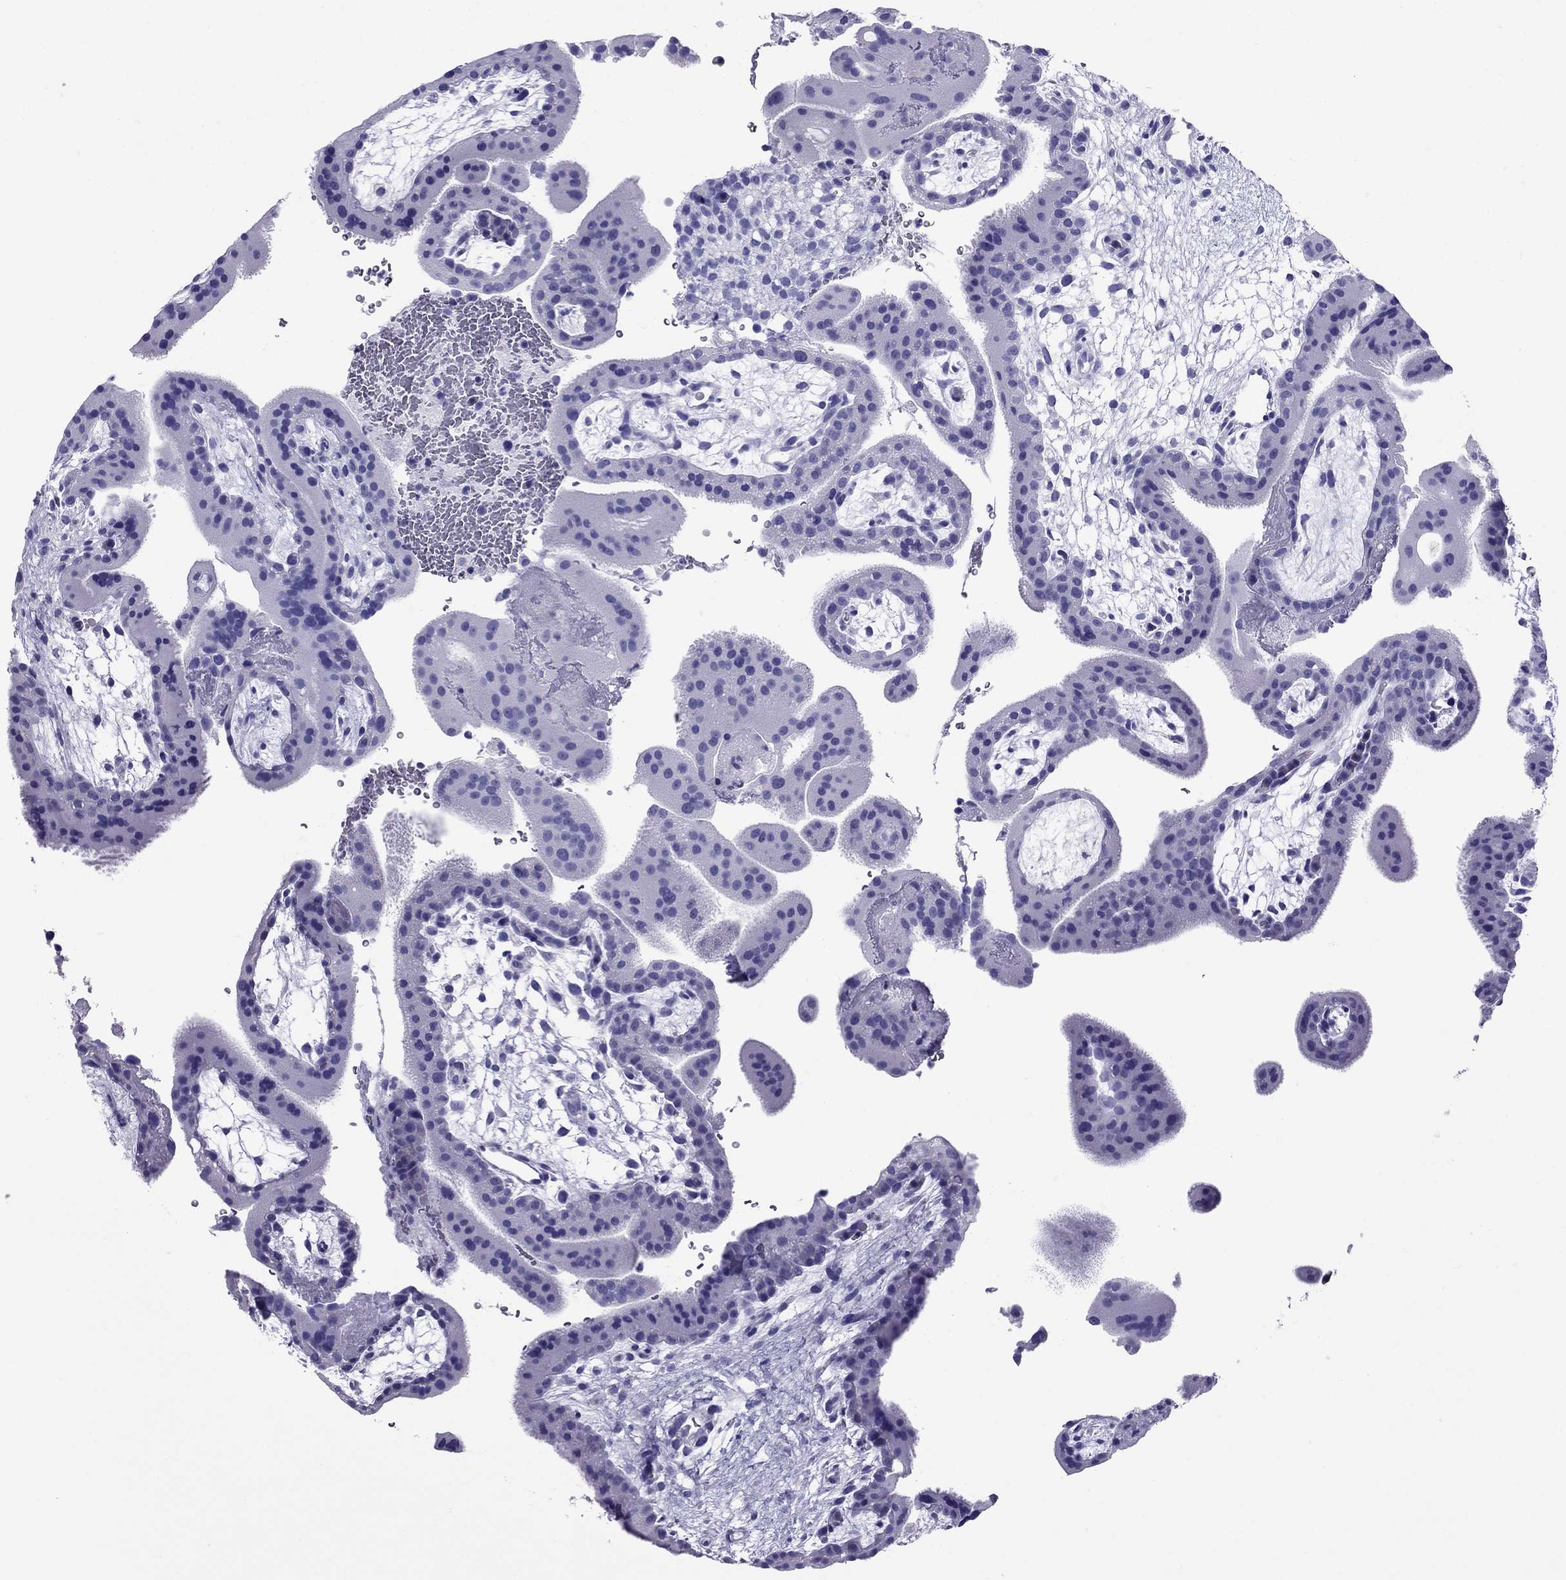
{"staining": {"intensity": "negative", "quantity": "none", "location": "none"}, "tissue": "placenta", "cell_type": "Decidual cells", "image_type": "normal", "snomed": [{"axis": "morphology", "description": "Normal tissue, NOS"}, {"axis": "topography", "description": "Placenta"}], "caption": "A histopathology image of placenta stained for a protein reveals no brown staining in decidual cells.", "gene": "AVPR1B", "patient": {"sex": "female", "age": 19}}